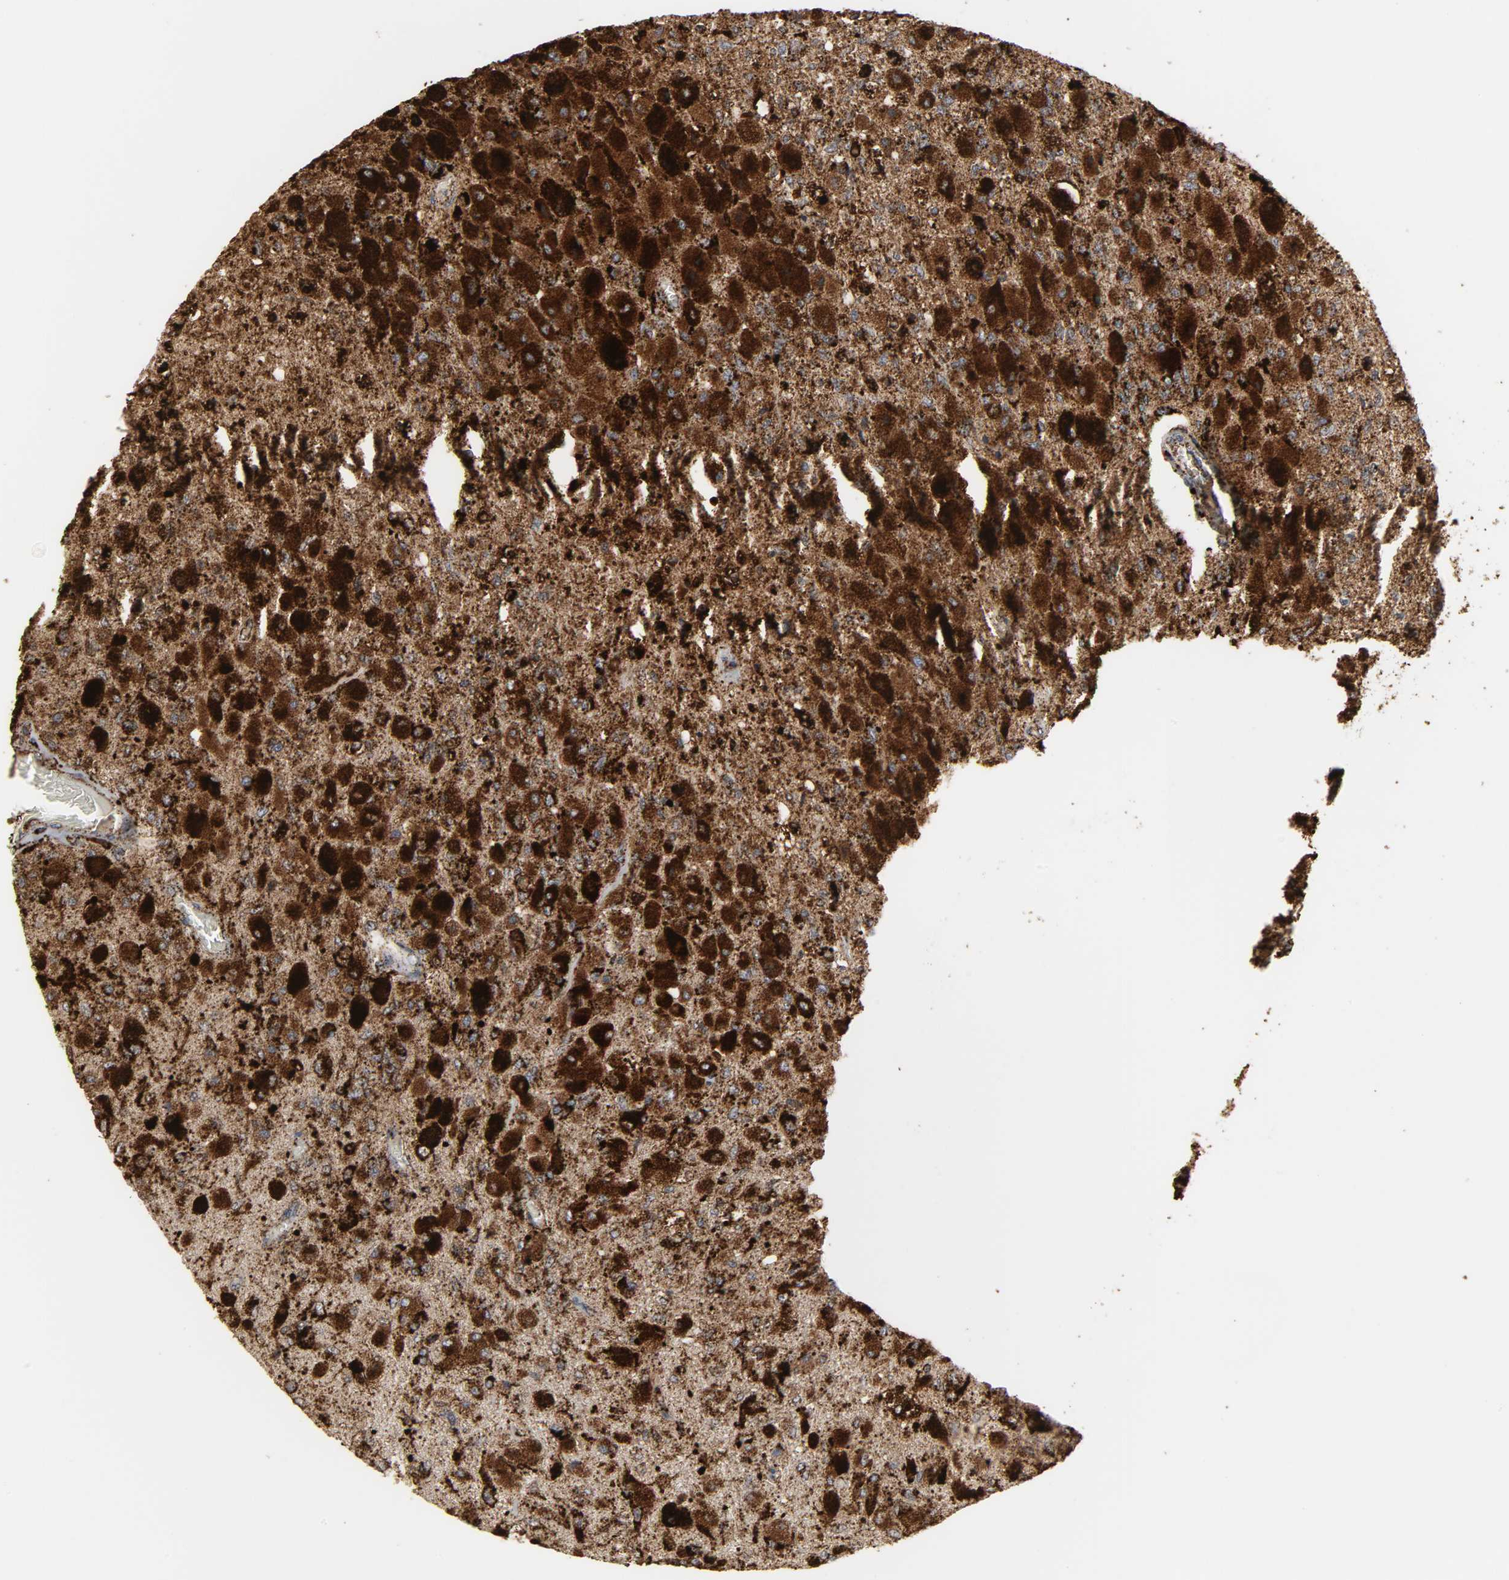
{"staining": {"intensity": "strong", "quantity": ">75%", "location": "cytoplasmic/membranous"}, "tissue": "glioma", "cell_type": "Tumor cells", "image_type": "cancer", "snomed": [{"axis": "morphology", "description": "Normal tissue, NOS"}, {"axis": "morphology", "description": "Glioma, malignant, High grade"}, {"axis": "topography", "description": "Cerebral cortex"}], "caption": "There is high levels of strong cytoplasmic/membranous staining in tumor cells of glioma, as demonstrated by immunohistochemical staining (brown color).", "gene": "PSAP", "patient": {"sex": "male", "age": 77}}